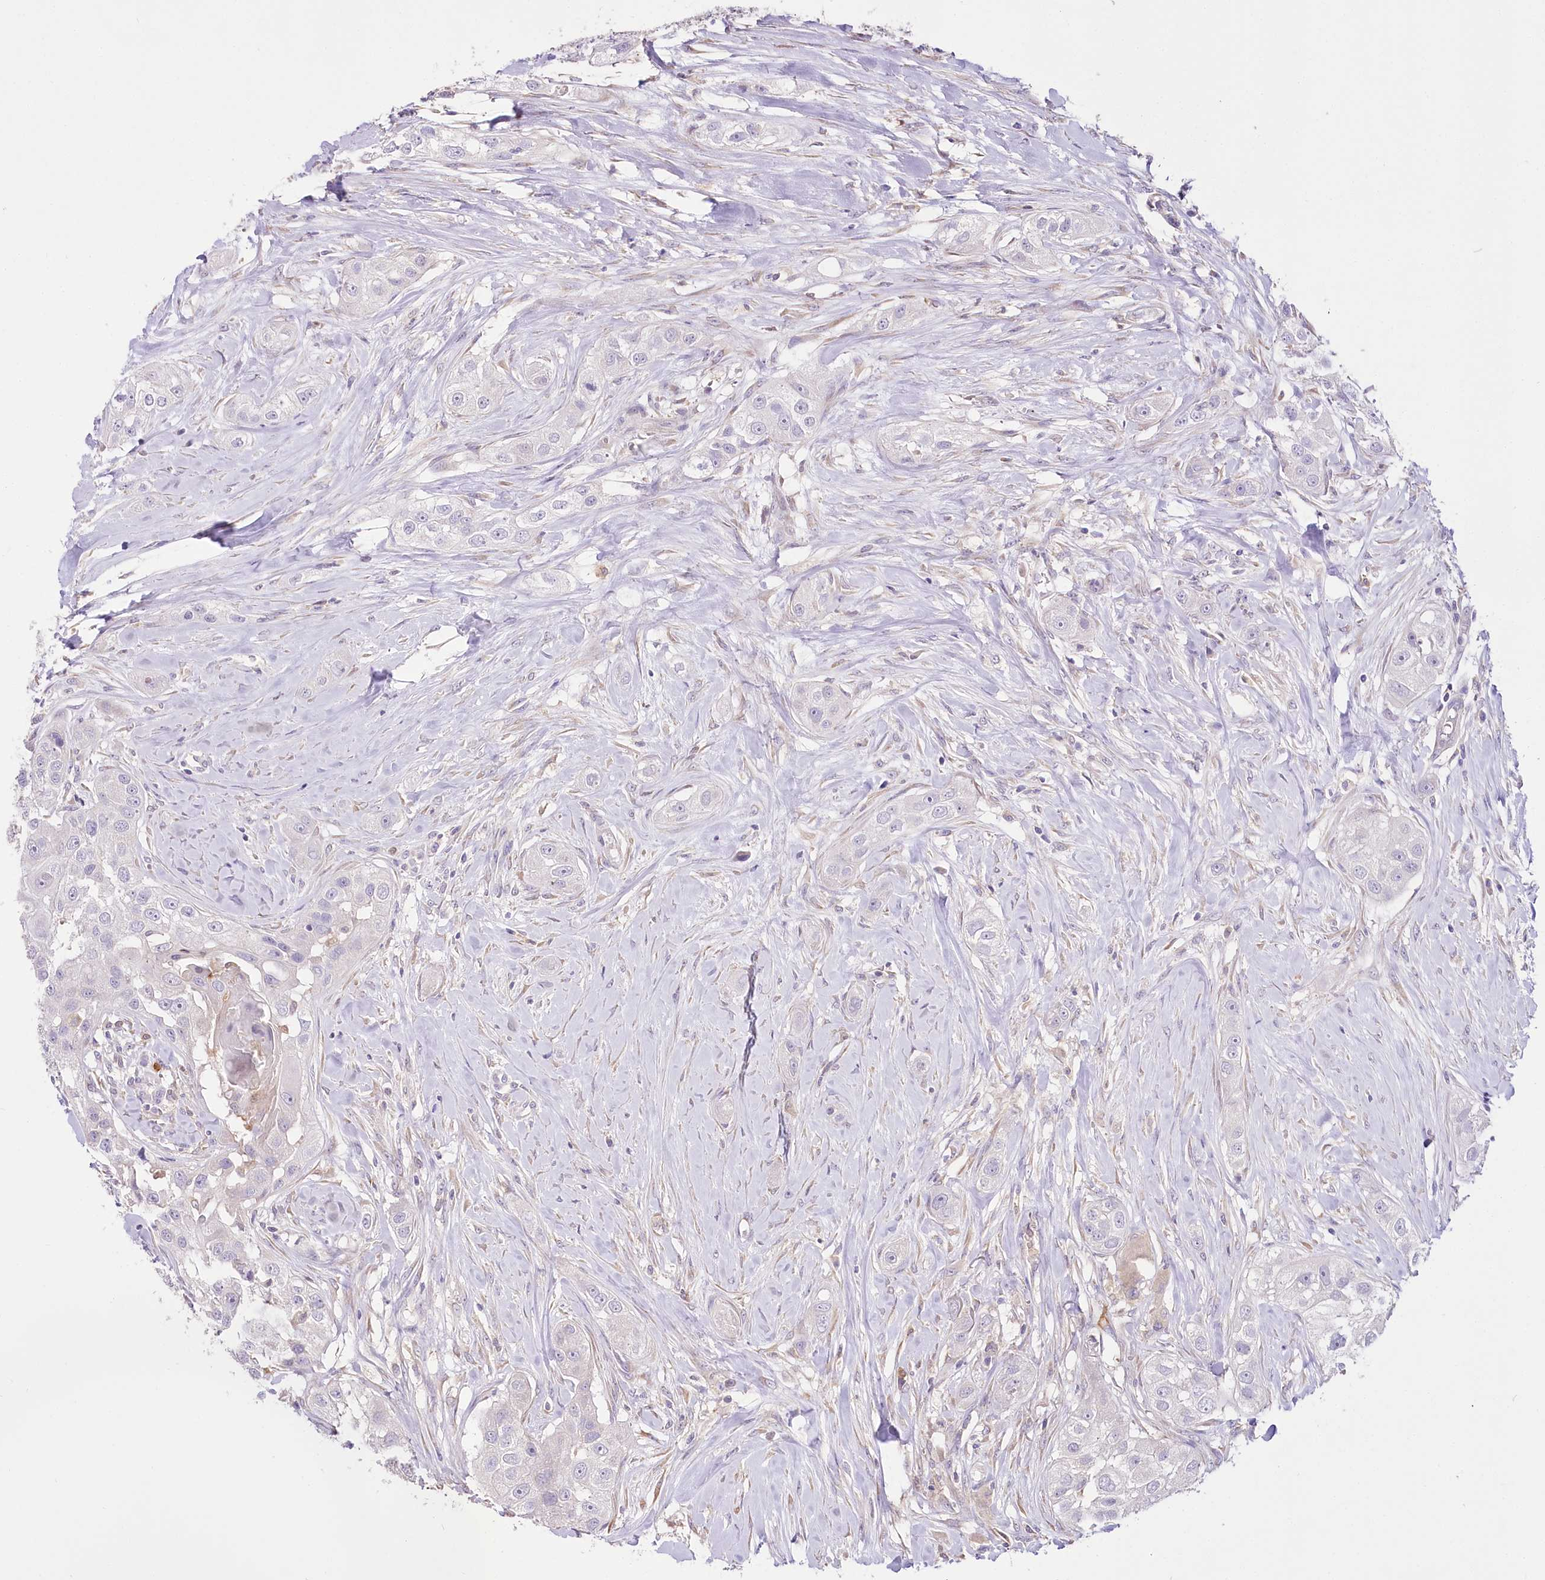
{"staining": {"intensity": "negative", "quantity": "none", "location": "none"}, "tissue": "head and neck cancer", "cell_type": "Tumor cells", "image_type": "cancer", "snomed": [{"axis": "morphology", "description": "Normal tissue, NOS"}, {"axis": "morphology", "description": "Squamous cell carcinoma, NOS"}, {"axis": "topography", "description": "Skeletal muscle"}, {"axis": "topography", "description": "Head-Neck"}], "caption": "Human squamous cell carcinoma (head and neck) stained for a protein using IHC shows no expression in tumor cells.", "gene": "DPYD", "patient": {"sex": "male", "age": 51}}